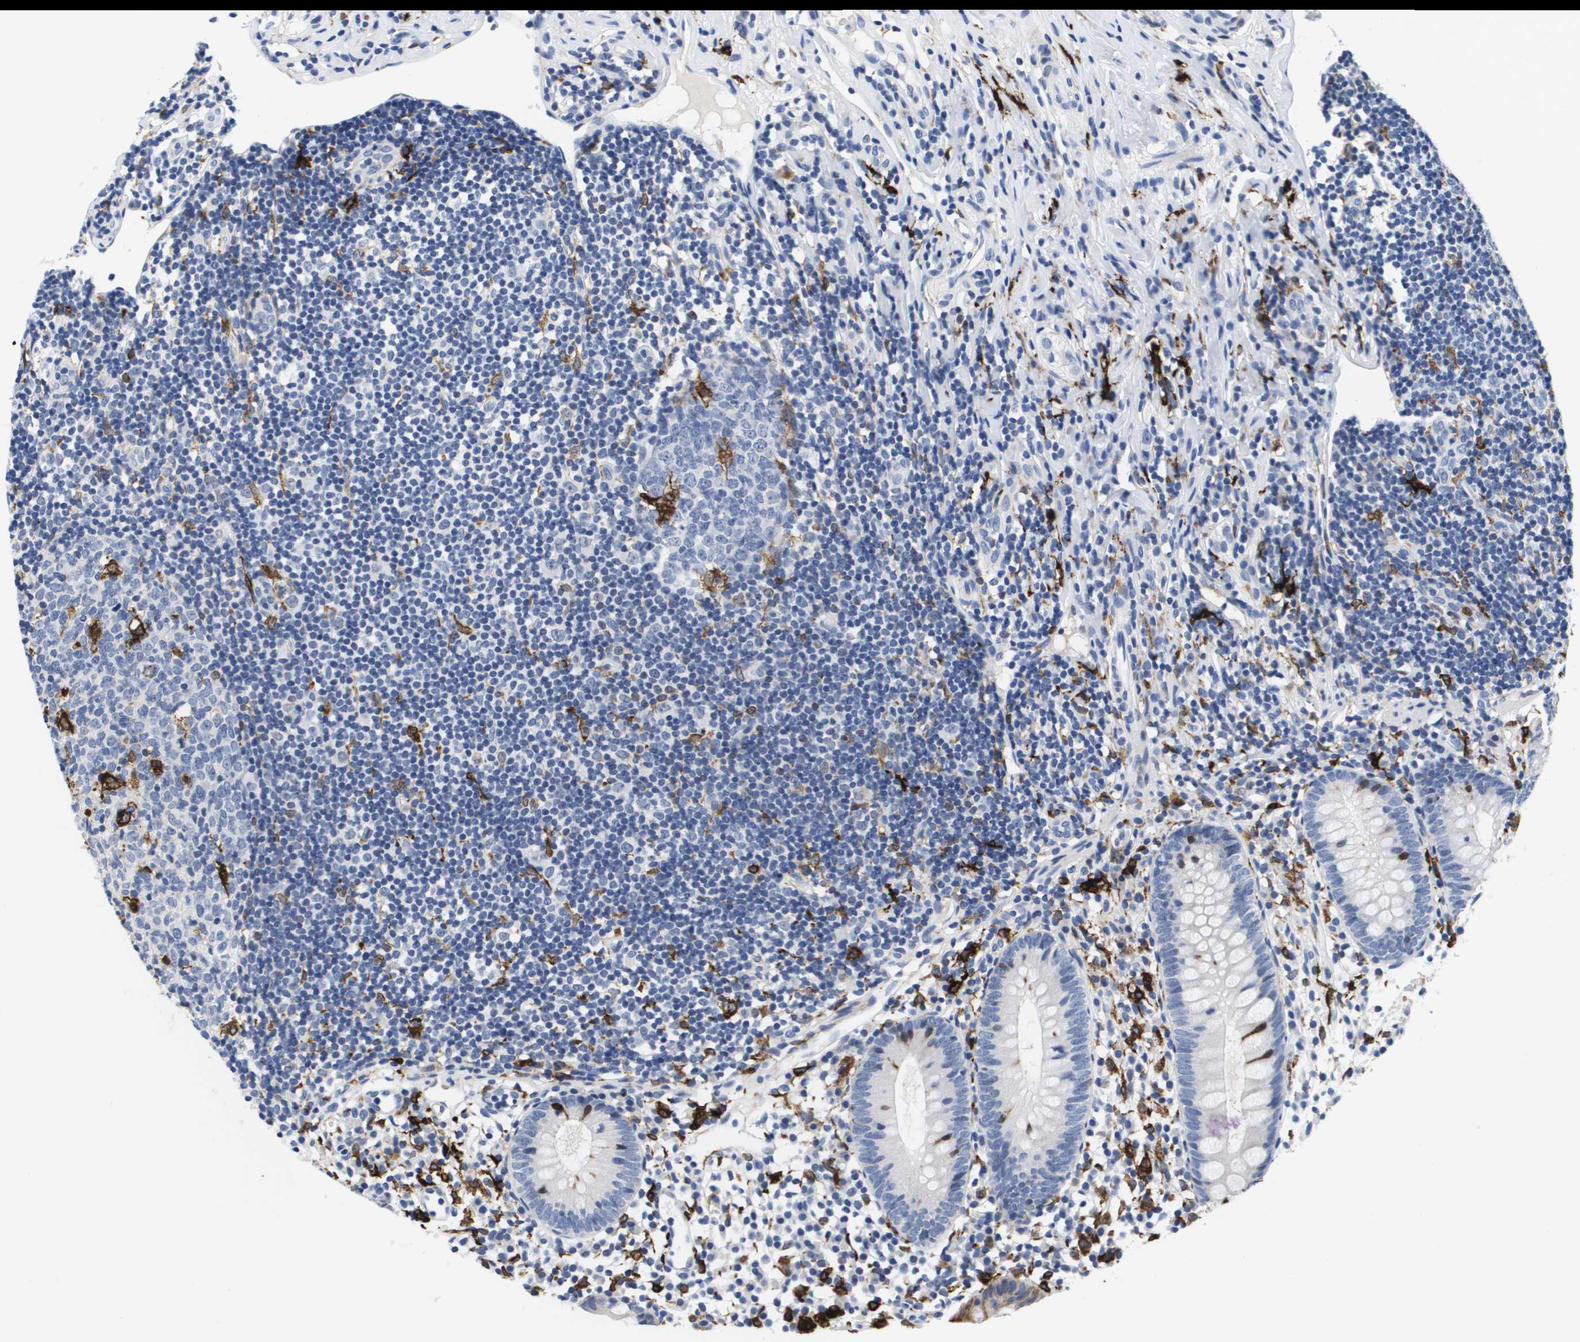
{"staining": {"intensity": "weak", "quantity": "<25%", "location": "cytoplasmic/membranous"}, "tissue": "appendix", "cell_type": "Glandular cells", "image_type": "normal", "snomed": [{"axis": "morphology", "description": "Normal tissue, NOS"}, {"axis": "topography", "description": "Appendix"}], "caption": "An image of human appendix is negative for staining in glandular cells.", "gene": "HMOX1", "patient": {"sex": "female", "age": 20}}